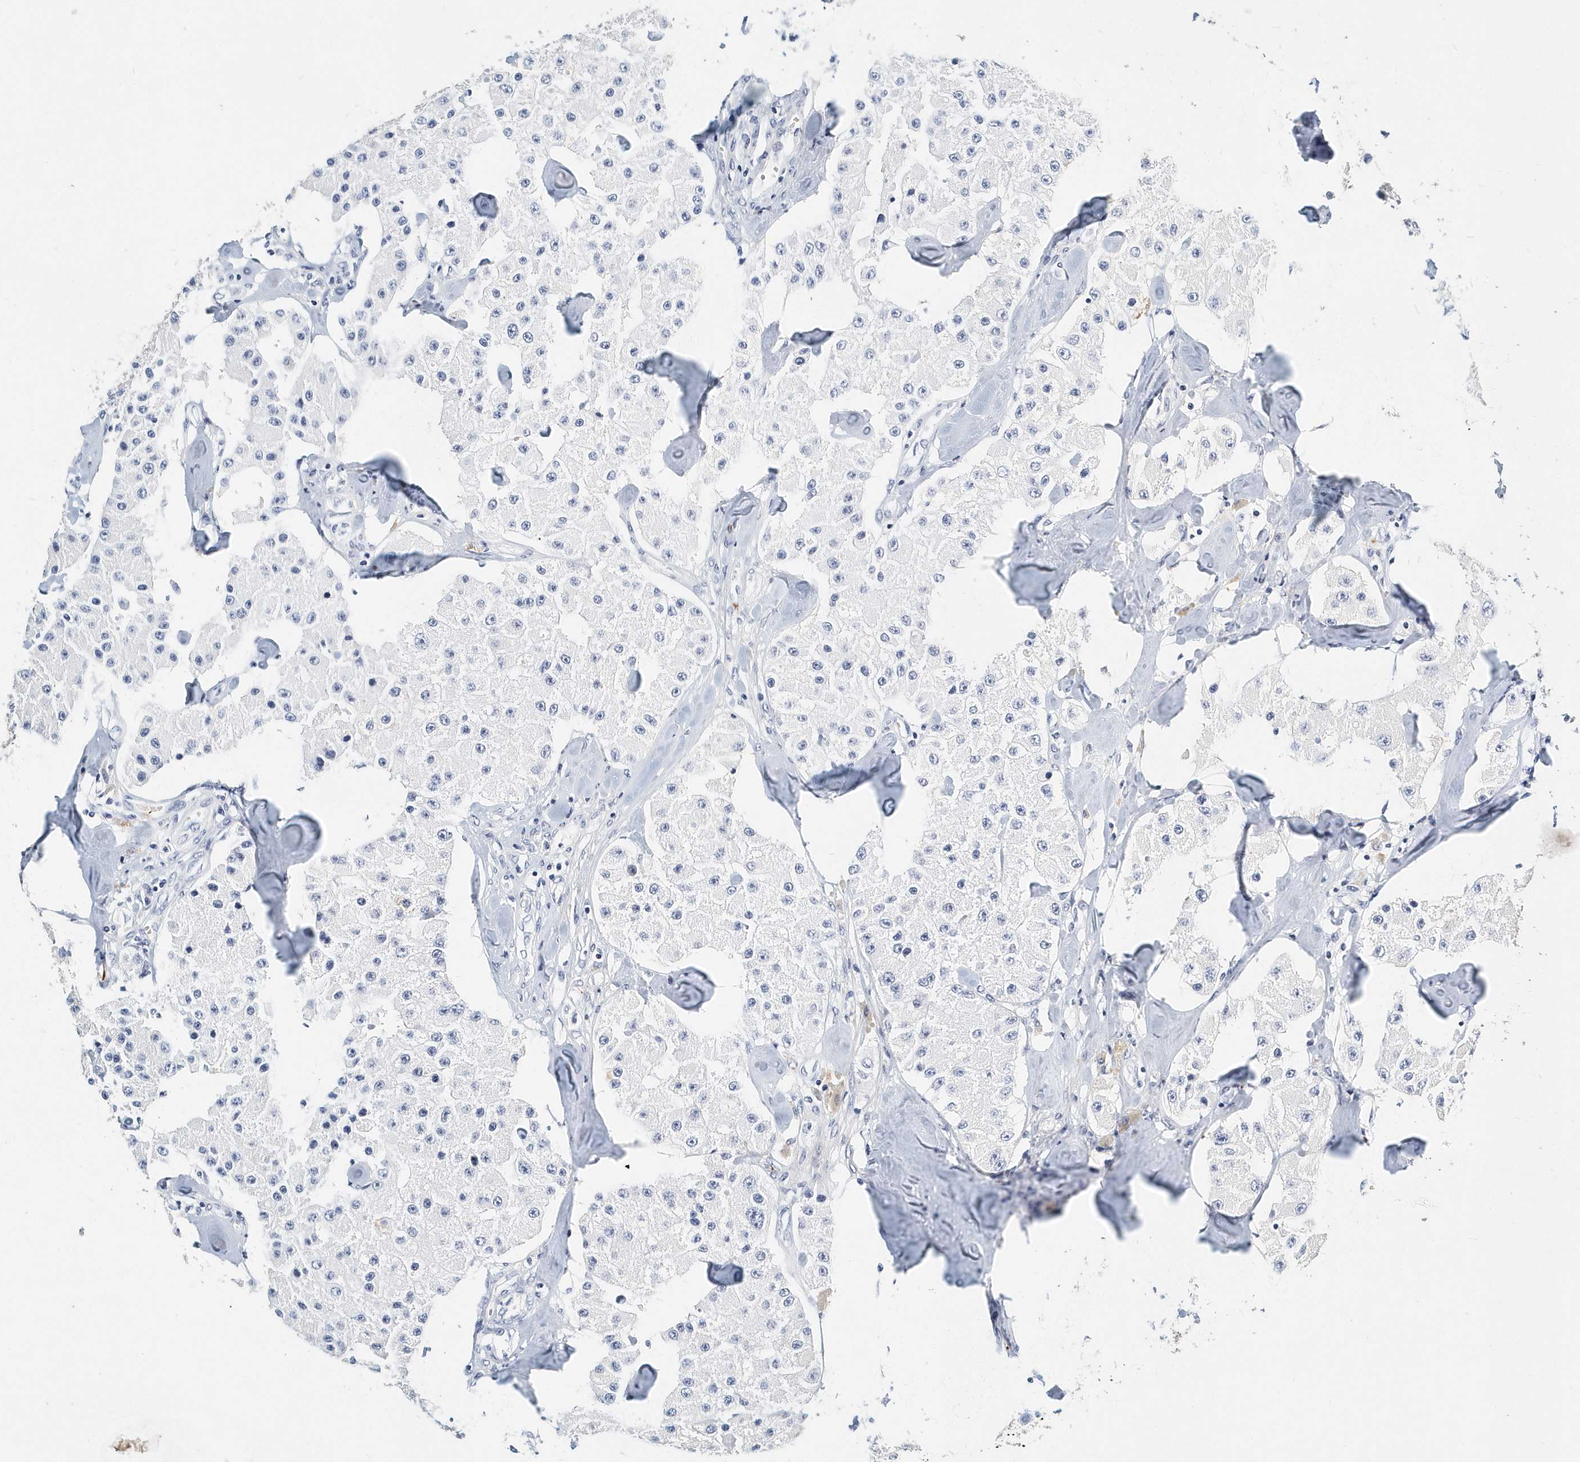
{"staining": {"intensity": "negative", "quantity": "none", "location": "none"}, "tissue": "carcinoid", "cell_type": "Tumor cells", "image_type": "cancer", "snomed": [{"axis": "morphology", "description": "Carcinoid, malignant, NOS"}, {"axis": "topography", "description": "Pancreas"}], "caption": "DAB immunohistochemical staining of carcinoid reveals no significant expression in tumor cells. (Stains: DAB (3,3'-diaminobenzidine) IHC with hematoxylin counter stain, Microscopy: brightfield microscopy at high magnification).", "gene": "ITGA2B", "patient": {"sex": "male", "age": 41}}